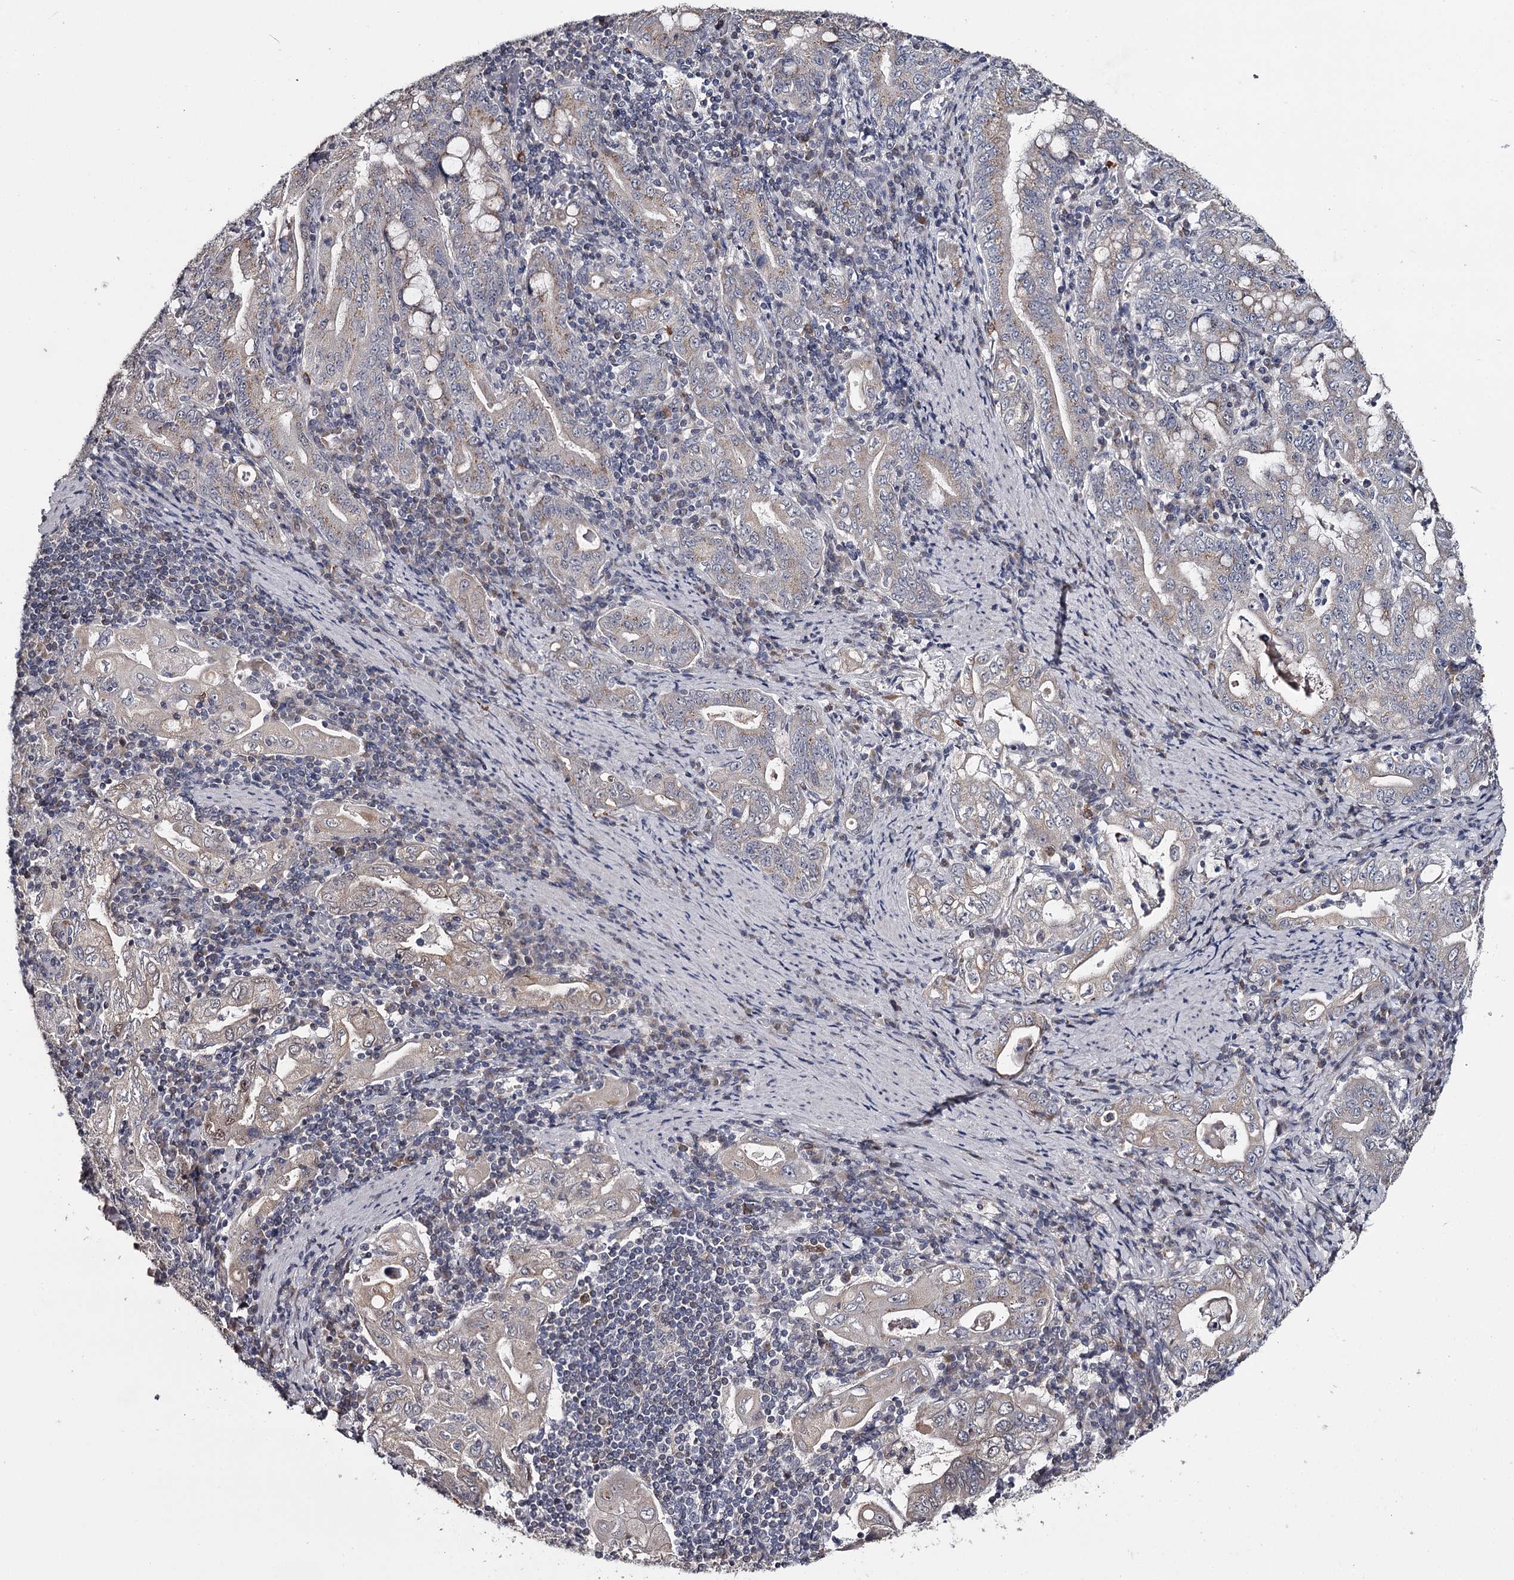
{"staining": {"intensity": "weak", "quantity": "<25%", "location": "cytoplasmic/membranous"}, "tissue": "stomach cancer", "cell_type": "Tumor cells", "image_type": "cancer", "snomed": [{"axis": "morphology", "description": "Normal tissue, NOS"}, {"axis": "morphology", "description": "Adenocarcinoma, NOS"}, {"axis": "topography", "description": "Esophagus"}, {"axis": "topography", "description": "Stomach, upper"}, {"axis": "topography", "description": "Peripheral nerve tissue"}], "caption": "Tumor cells show no significant protein positivity in stomach cancer. (Immunohistochemistry, brightfield microscopy, high magnification).", "gene": "GTSF1", "patient": {"sex": "male", "age": 62}}